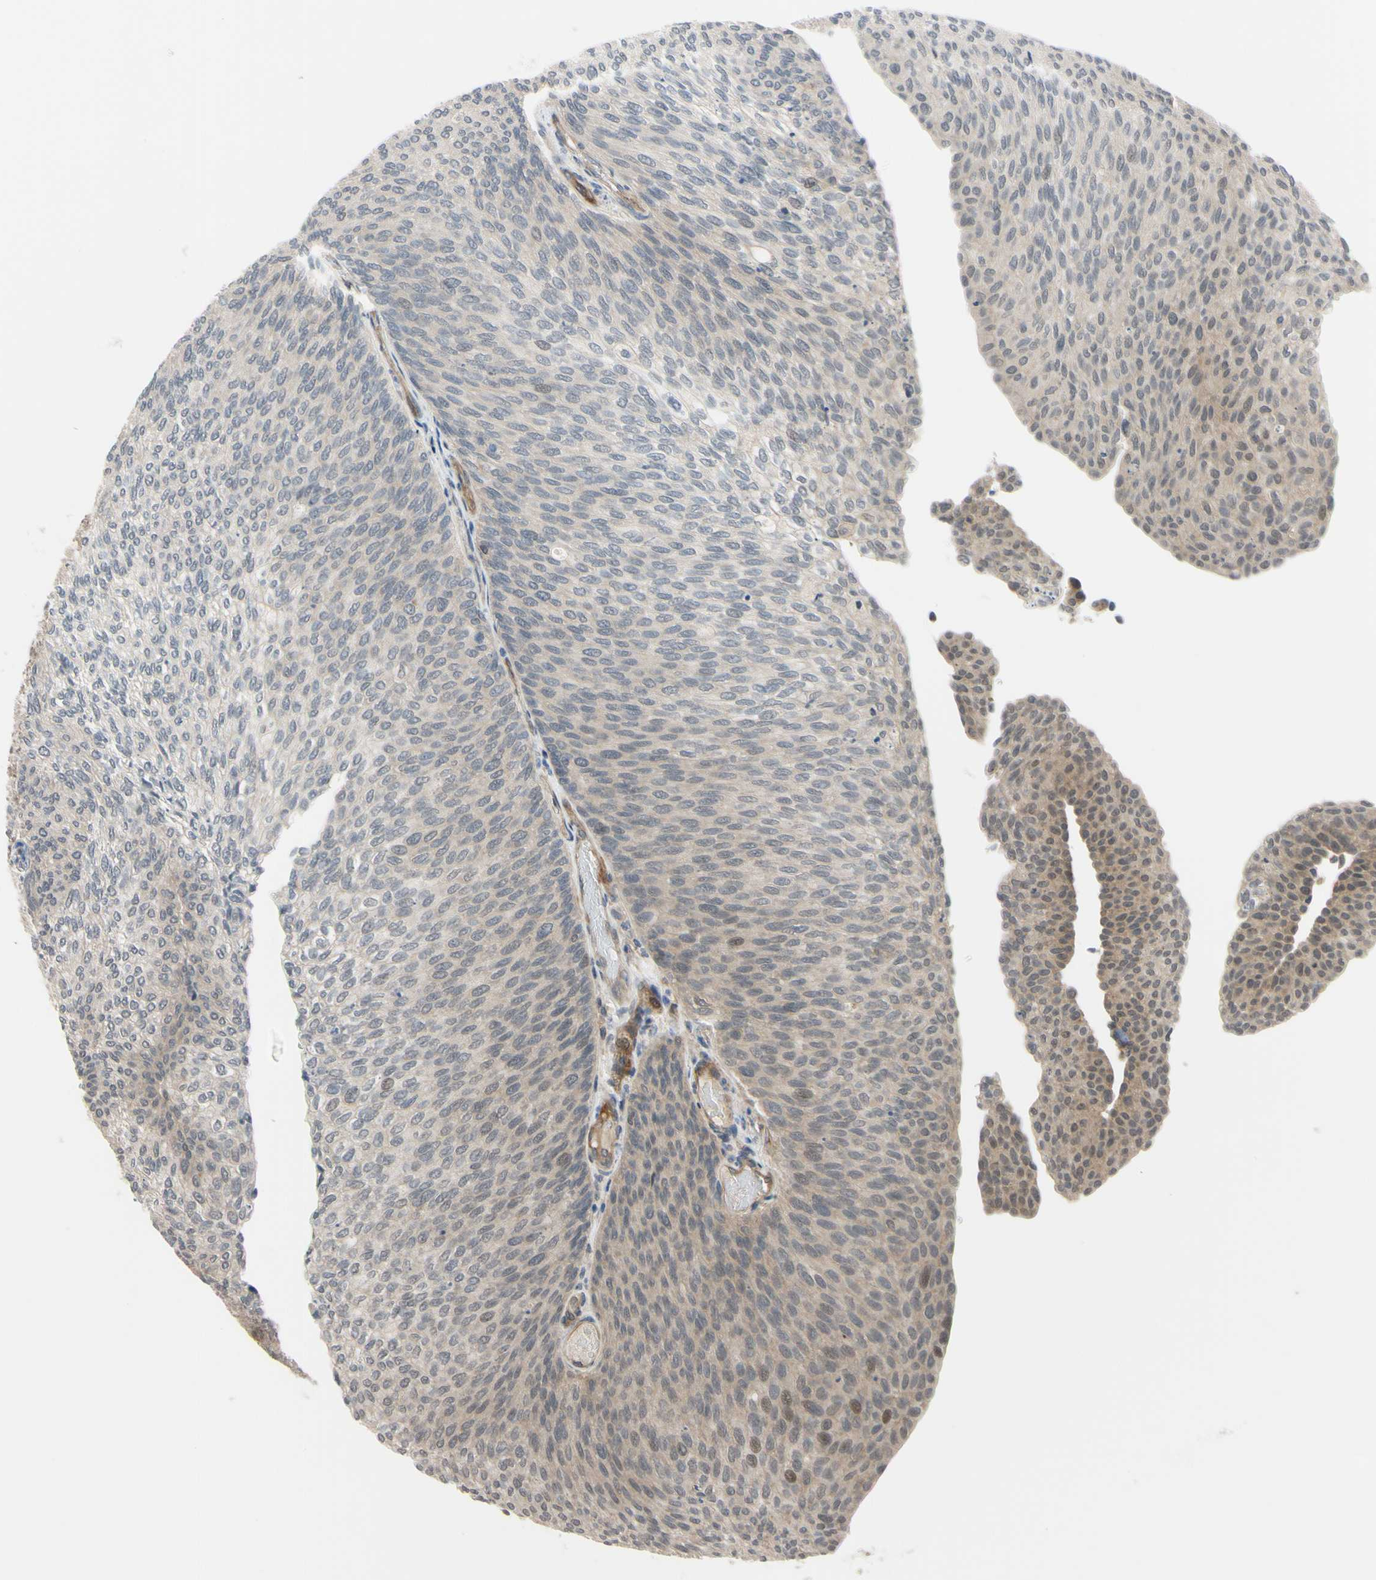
{"staining": {"intensity": "moderate", "quantity": "<25%", "location": "cytoplasmic/membranous,nuclear"}, "tissue": "urothelial cancer", "cell_type": "Tumor cells", "image_type": "cancer", "snomed": [{"axis": "morphology", "description": "Urothelial carcinoma, Low grade"}, {"axis": "topography", "description": "Urinary bladder"}], "caption": "High-magnification brightfield microscopy of urothelial cancer stained with DAB (brown) and counterstained with hematoxylin (blue). tumor cells exhibit moderate cytoplasmic/membranous and nuclear staining is appreciated in approximately<25% of cells.", "gene": "COMMD9", "patient": {"sex": "female", "age": 79}}